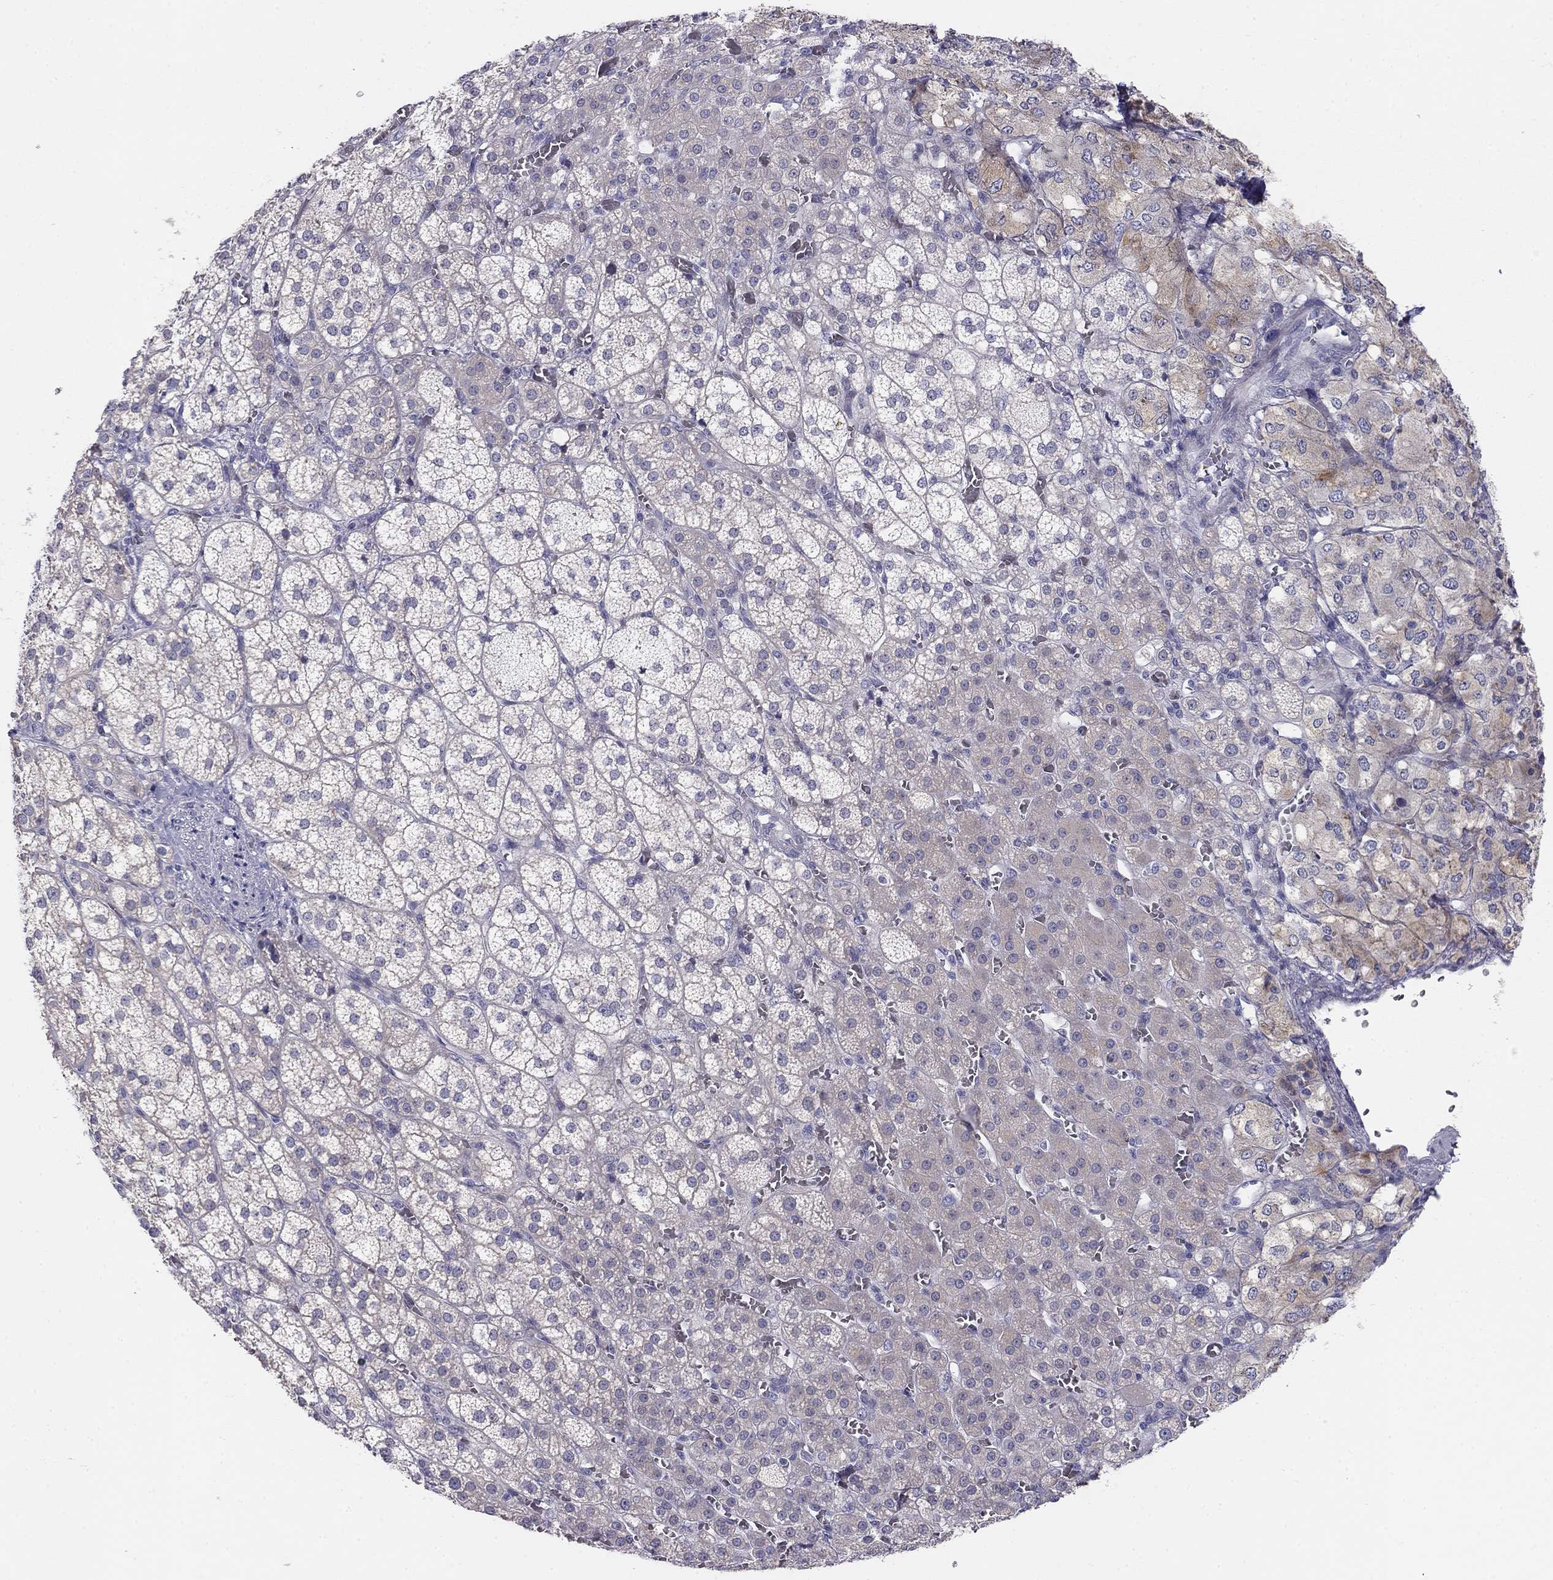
{"staining": {"intensity": "negative", "quantity": "none", "location": "none"}, "tissue": "adrenal gland", "cell_type": "Glandular cells", "image_type": "normal", "snomed": [{"axis": "morphology", "description": "Normal tissue, NOS"}, {"axis": "topography", "description": "Adrenal gland"}], "caption": "This is an IHC micrograph of benign adrenal gland. There is no expression in glandular cells.", "gene": "MGAT4C", "patient": {"sex": "female", "age": 60}}